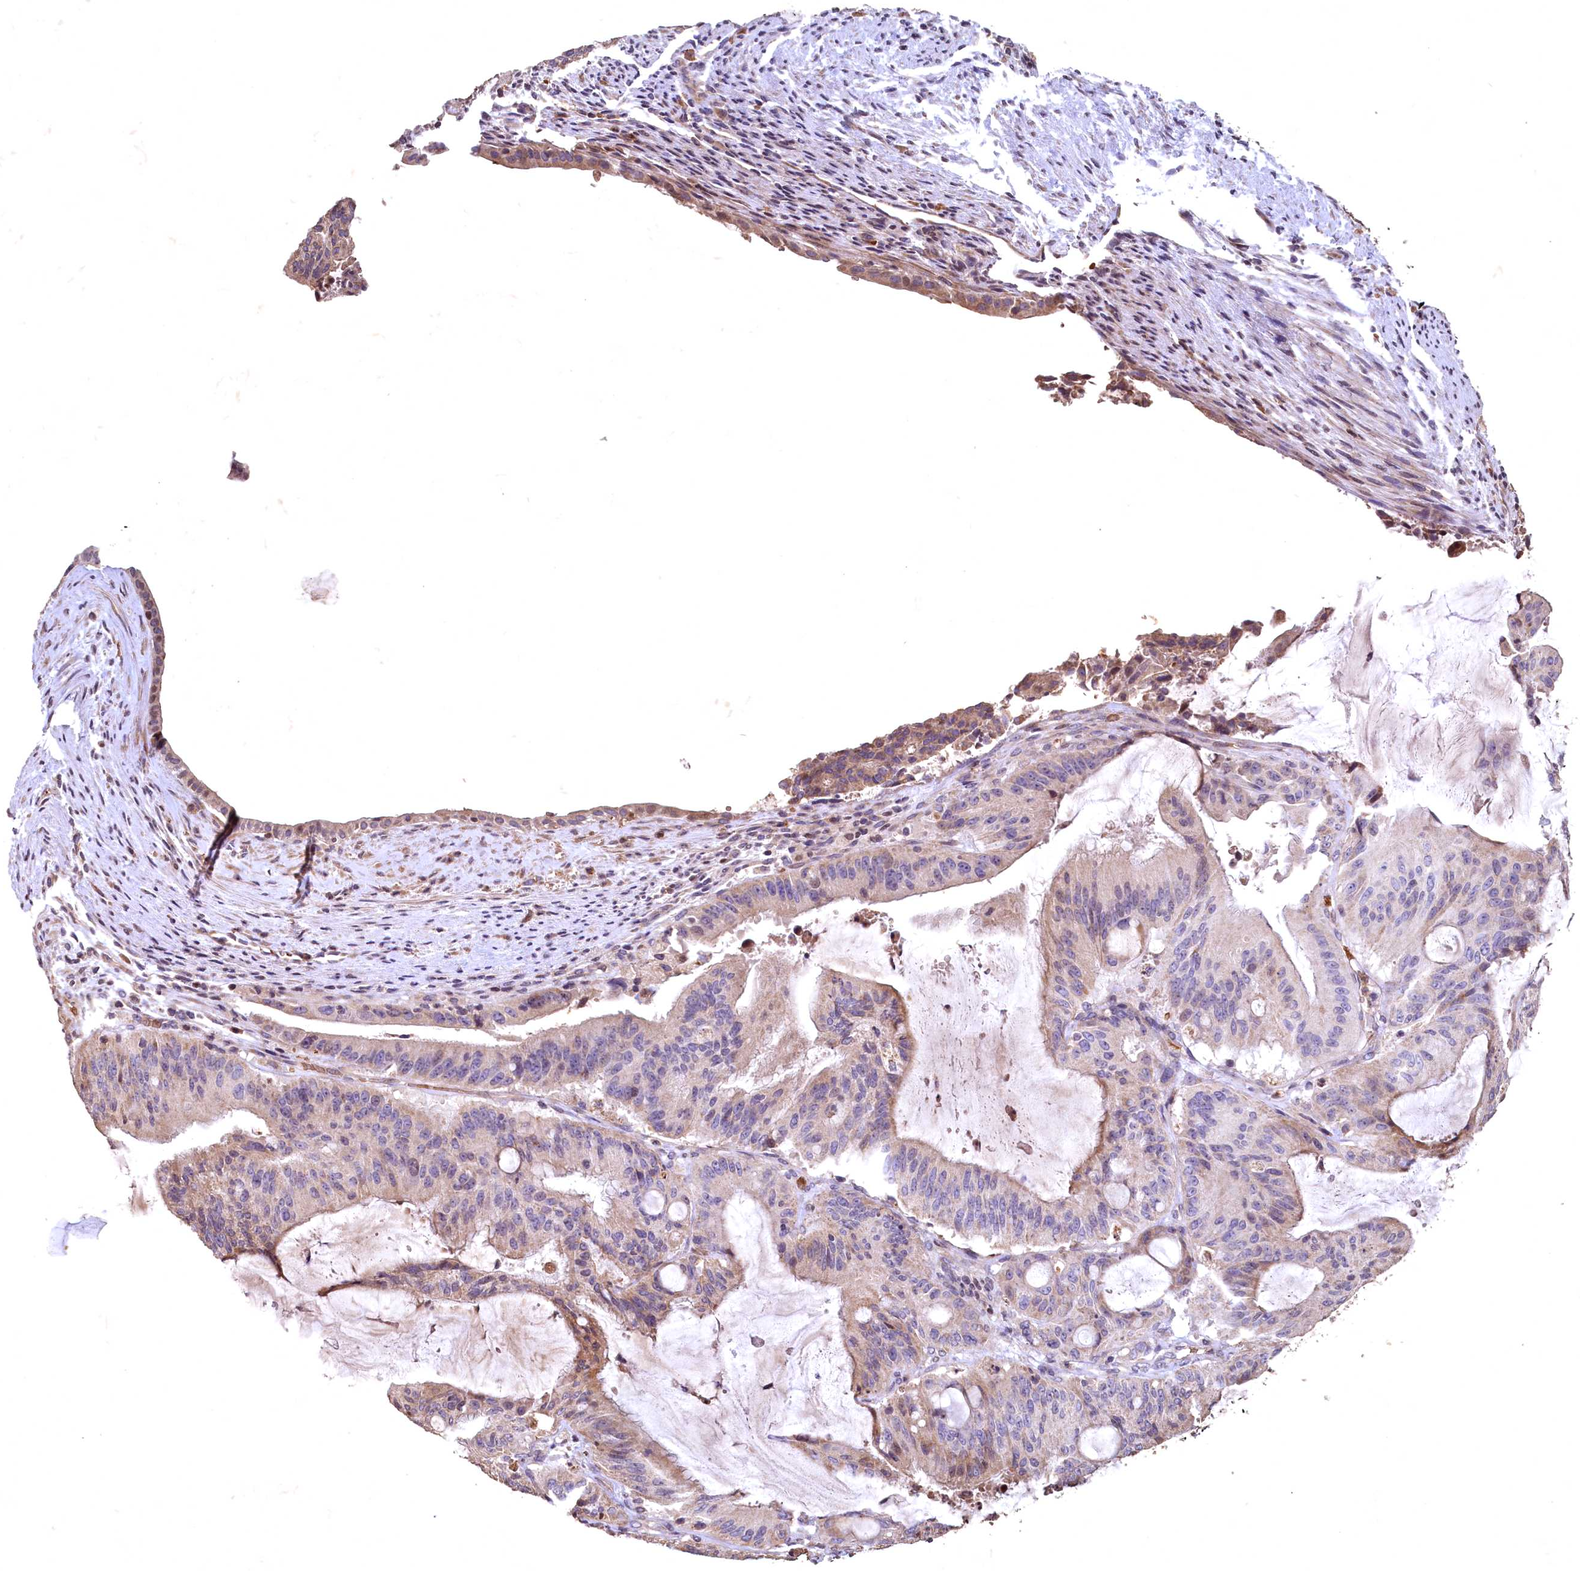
{"staining": {"intensity": "weak", "quantity": "25%-75%", "location": "cytoplasmic/membranous"}, "tissue": "liver cancer", "cell_type": "Tumor cells", "image_type": "cancer", "snomed": [{"axis": "morphology", "description": "Normal tissue, NOS"}, {"axis": "morphology", "description": "Cholangiocarcinoma"}, {"axis": "topography", "description": "Liver"}, {"axis": "topography", "description": "Peripheral nerve tissue"}], "caption": "The photomicrograph demonstrates a brown stain indicating the presence of a protein in the cytoplasmic/membranous of tumor cells in liver cancer (cholangiocarcinoma). (DAB = brown stain, brightfield microscopy at high magnification).", "gene": "SPTA1", "patient": {"sex": "female", "age": 73}}